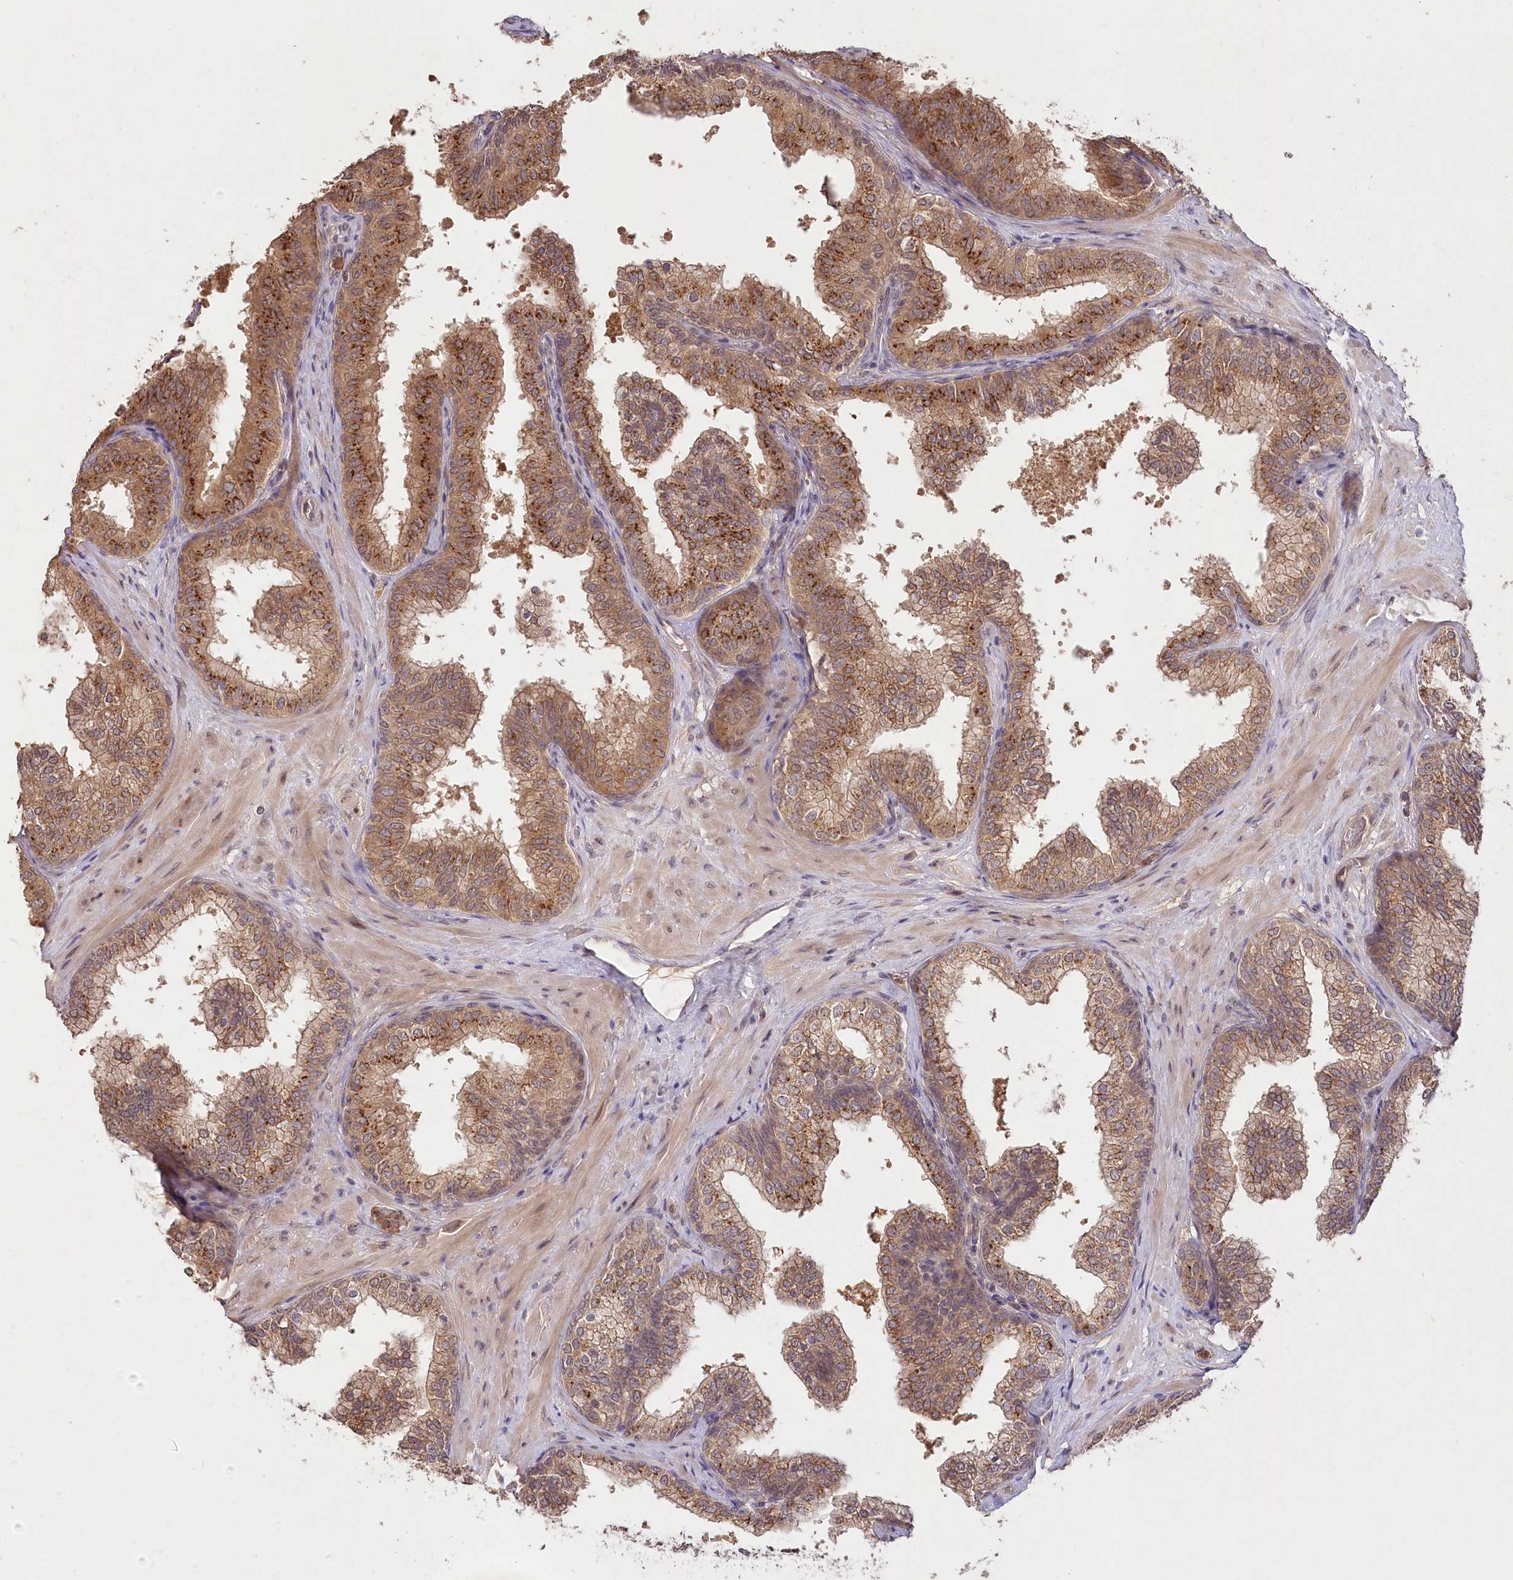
{"staining": {"intensity": "moderate", "quantity": ">75%", "location": "cytoplasmic/membranous"}, "tissue": "prostate", "cell_type": "Glandular cells", "image_type": "normal", "snomed": [{"axis": "morphology", "description": "Normal tissue, NOS"}, {"axis": "topography", "description": "Prostate"}], "caption": "Immunohistochemical staining of benign human prostate exhibits moderate cytoplasmic/membranous protein staining in about >75% of glandular cells.", "gene": "IRAK1BP1", "patient": {"sex": "male", "age": 60}}